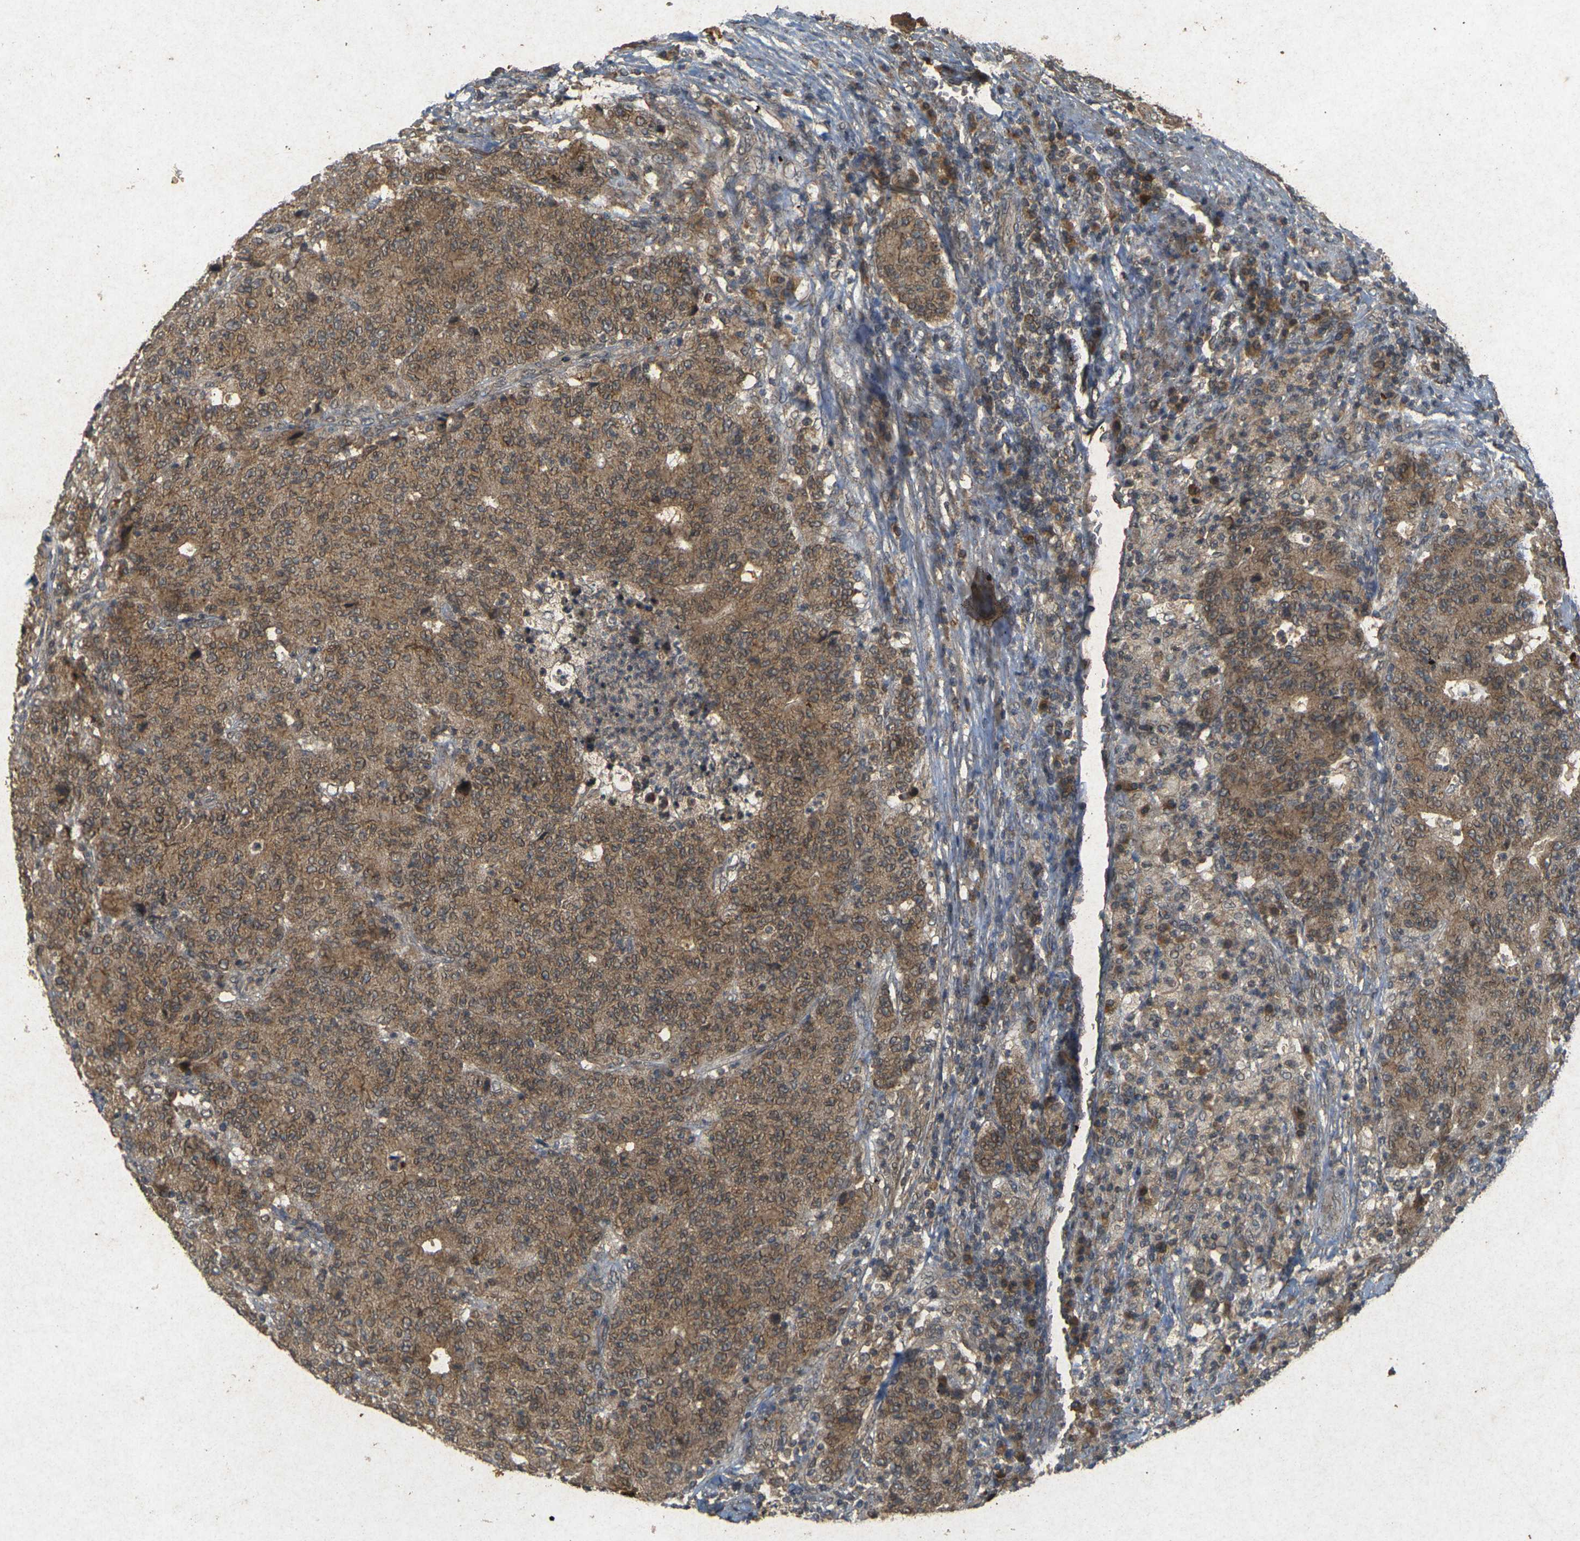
{"staining": {"intensity": "moderate", "quantity": ">75%", "location": "cytoplasmic/membranous"}, "tissue": "colorectal cancer", "cell_type": "Tumor cells", "image_type": "cancer", "snomed": [{"axis": "morphology", "description": "Normal tissue, NOS"}, {"axis": "morphology", "description": "Adenocarcinoma, NOS"}, {"axis": "topography", "description": "Colon"}], "caption": "Adenocarcinoma (colorectal) stained with DAB (3,3'-diaminobenzidine) immunohistochemistry (IHC) reveals medium levels of moderate cytoplasmic/membranous staining in approximately >75% of tumor cells.", "gene": "ERN1", "patient": {"sex": "female", "age": 75}}